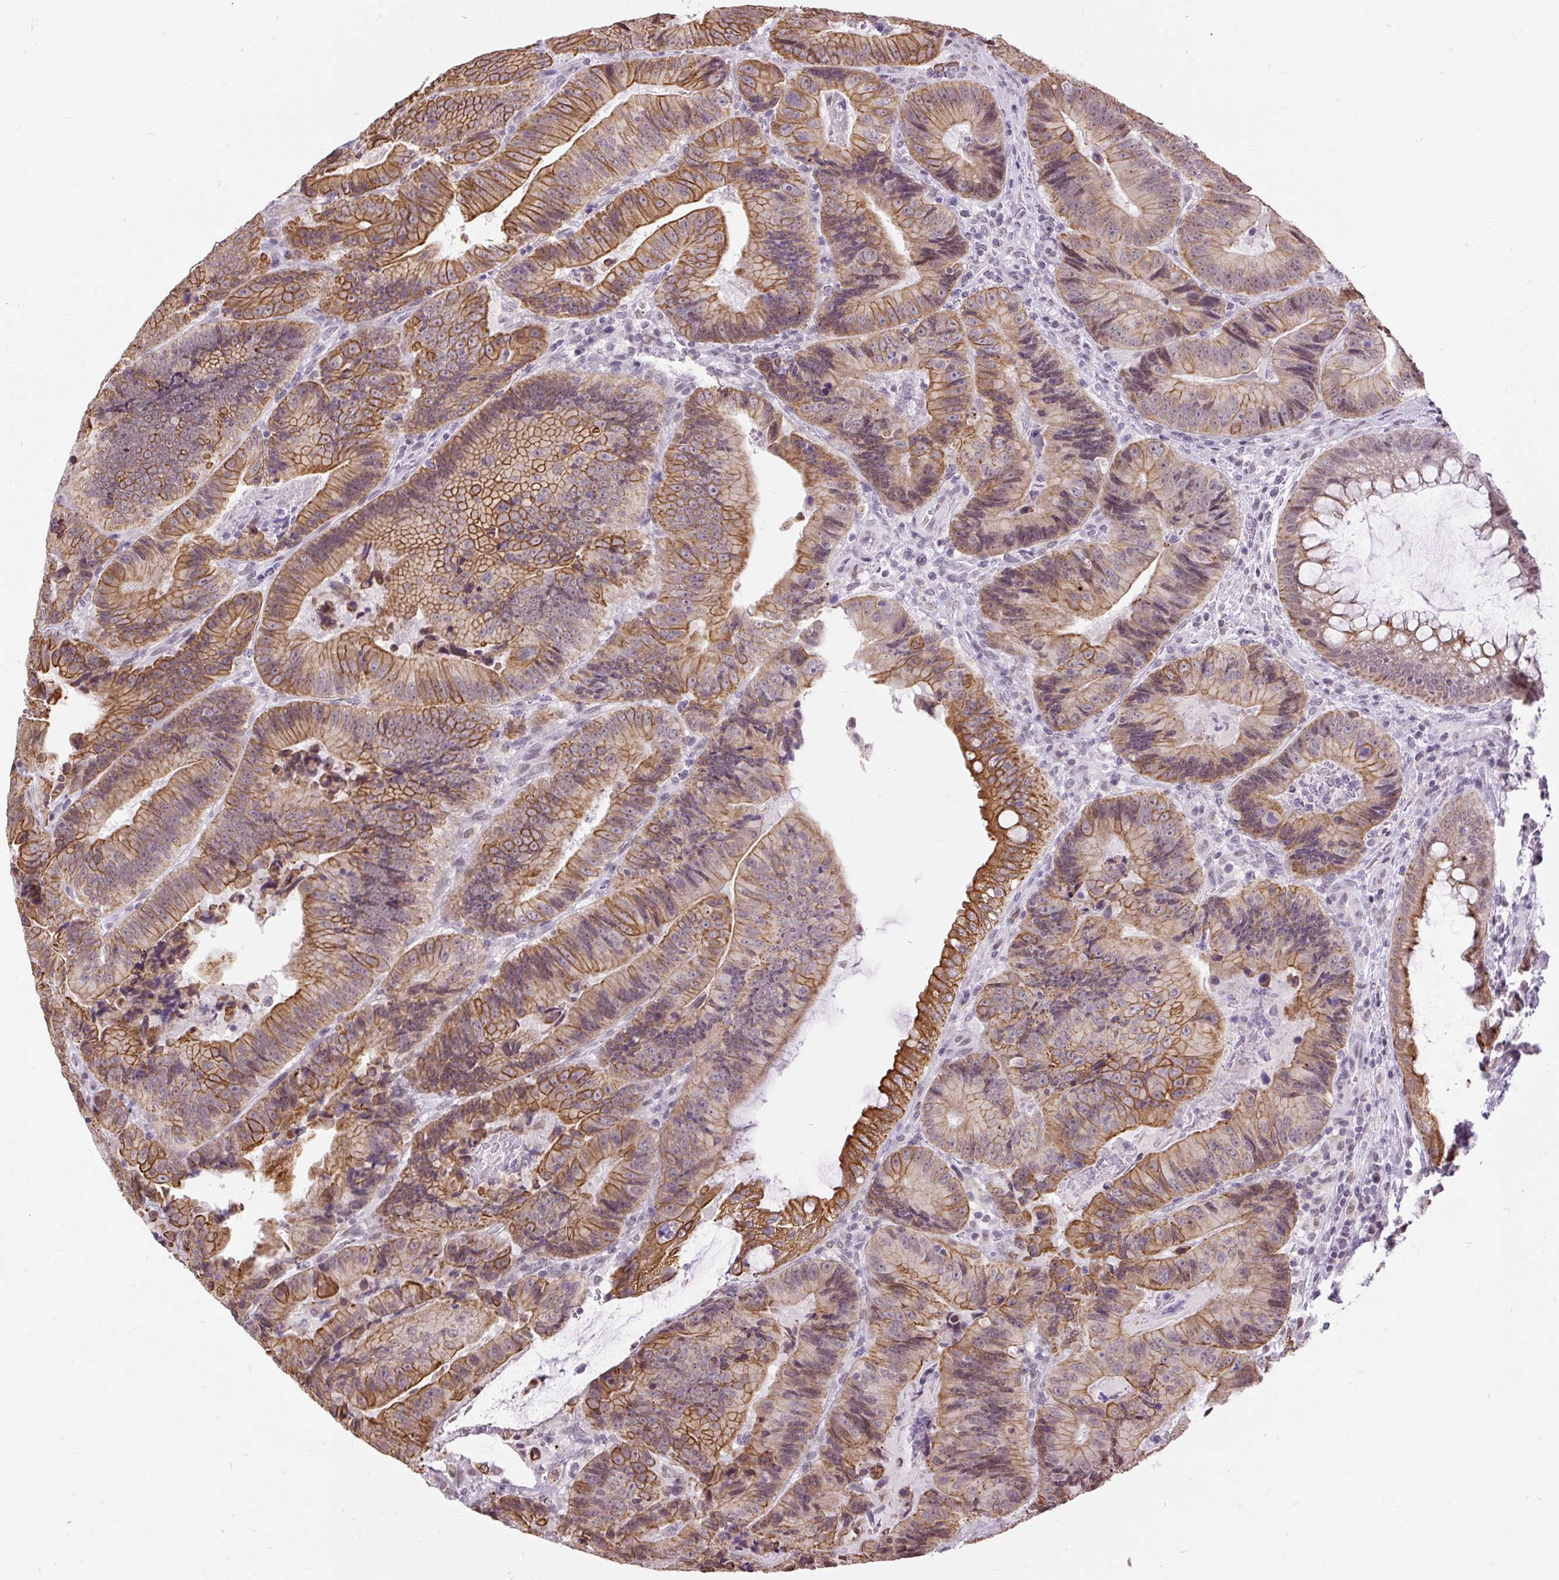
{"staining": {"intensity": "moderate", "quantity": ">75%", "location": "cytoplasmic/membranous"}, "tissue": "colorectal cancer", "cell_type": "Tumor cells", "image_type": "cancer", "snomed": [{"axis": "morphology", "description": "Adenocarcinoma, NOS"}, {"axis": "topography", "description": "Colon"}], "caption": "Adenocarcinoma (colorectal) was stained to show a protein in brown. There is medium levels of moderate cytoplasmic/membranous positivity in approximately >75% of tumor cells. Nuclei are stained in blue.", "gene": "ZNF672", "patient": {"sex": "female", "age": 86}}